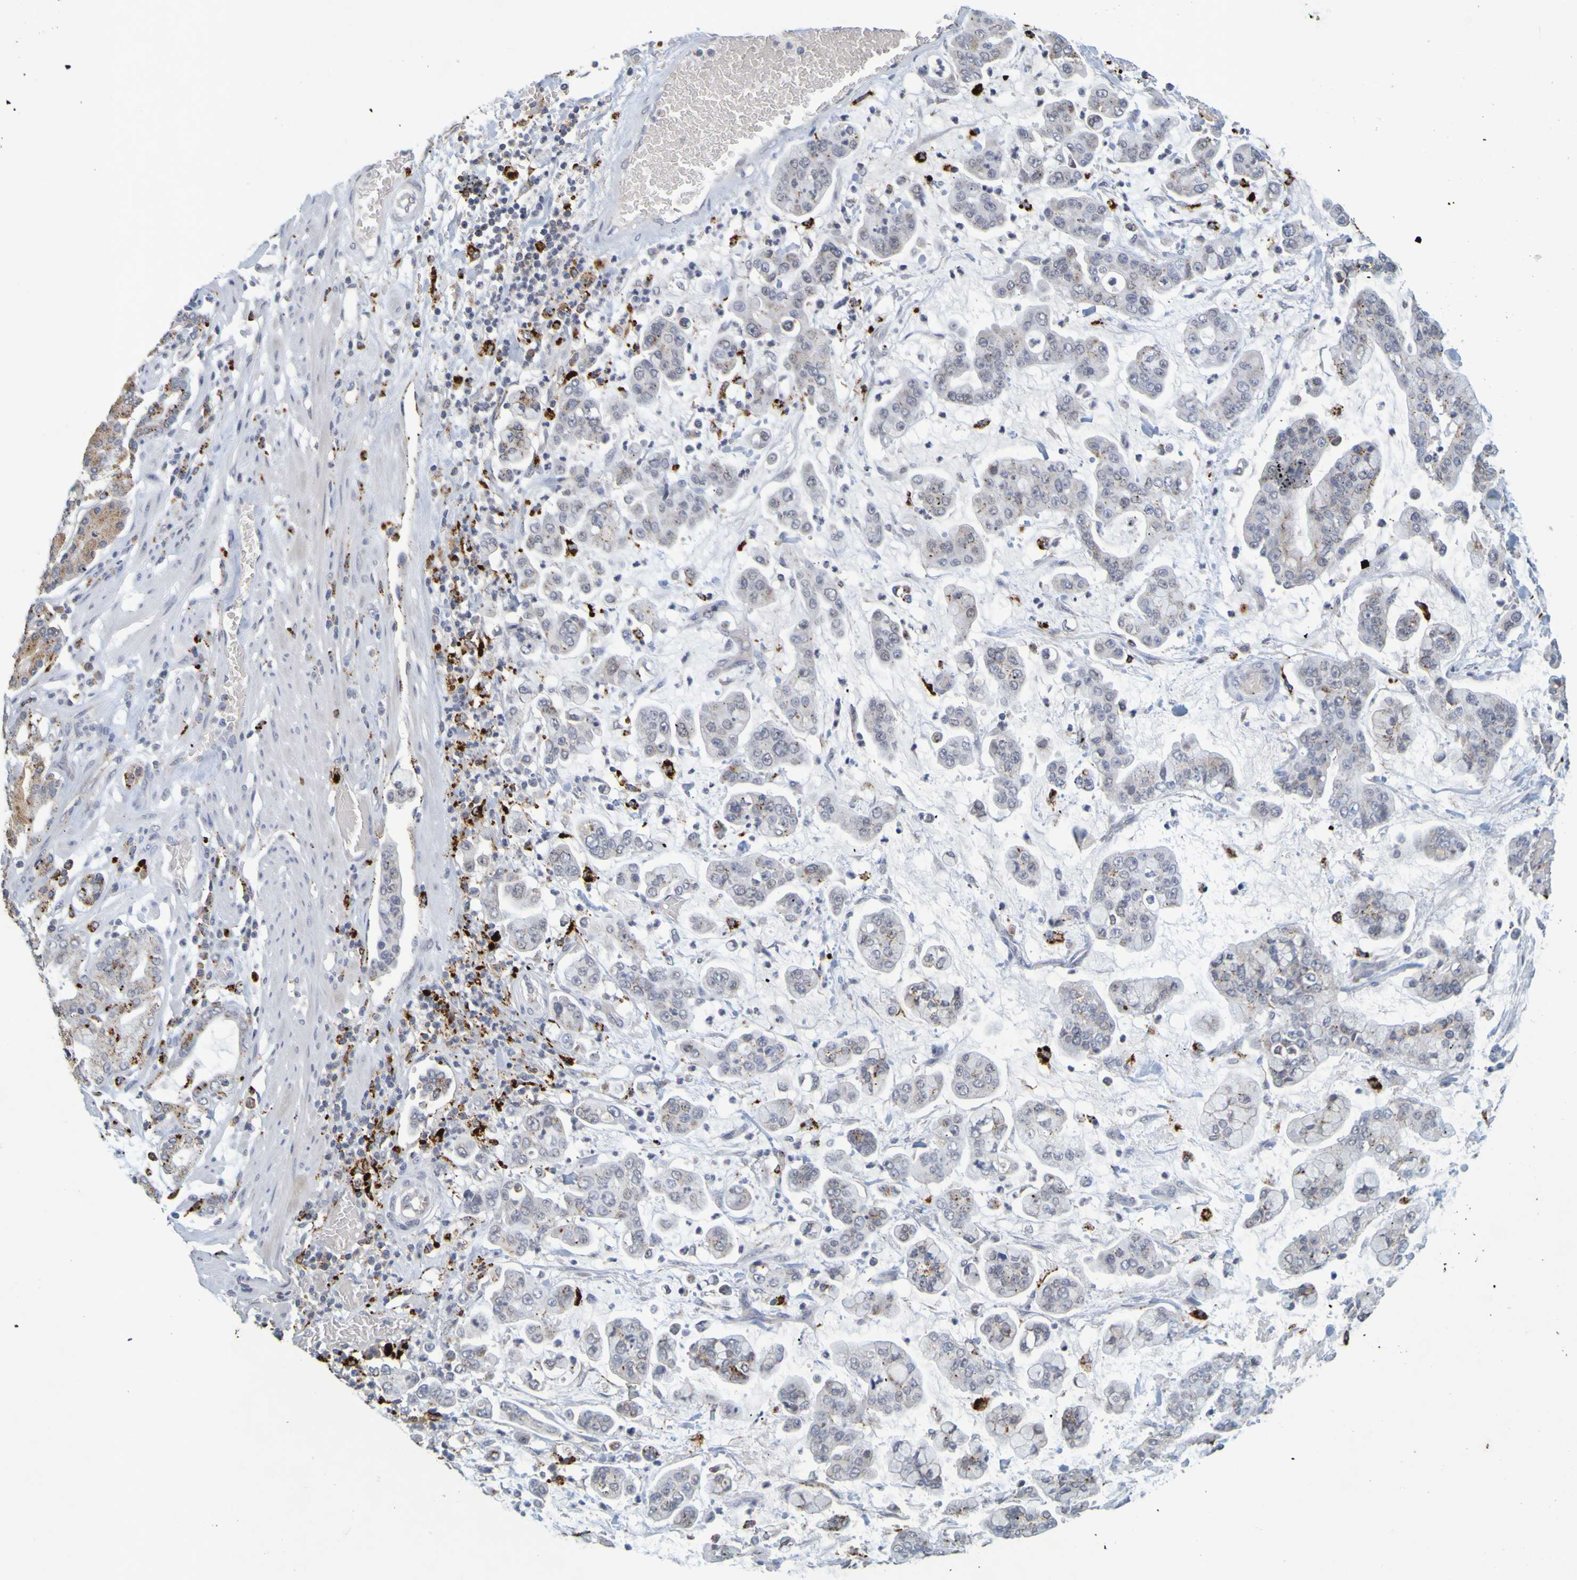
{"staining": {"intensity": "negative", "quantity": "none", "location": "none"}, "tissue": "stomach cancer", "cell_type": "Tumor cells", "image_type": "cancer", "snomed": [{"axis": "morphology", "description": "Normal tissue, NOS"}, {"axis": "morphology", "description": "Adenocarcinoma, NOS"}, {"axis": "topography", "description": "Stomach, upper"}, {"axis": "topography", "description": "Stomach"}], "caption": "Immunohistochemistry histopathology image of human stomach cancer (adenocarcinoma) stained for a protein (brown), which exhibits no positivity in tumor cells.", "gene": "TPH1", "patient": {"sex": "male", "age": 76}}